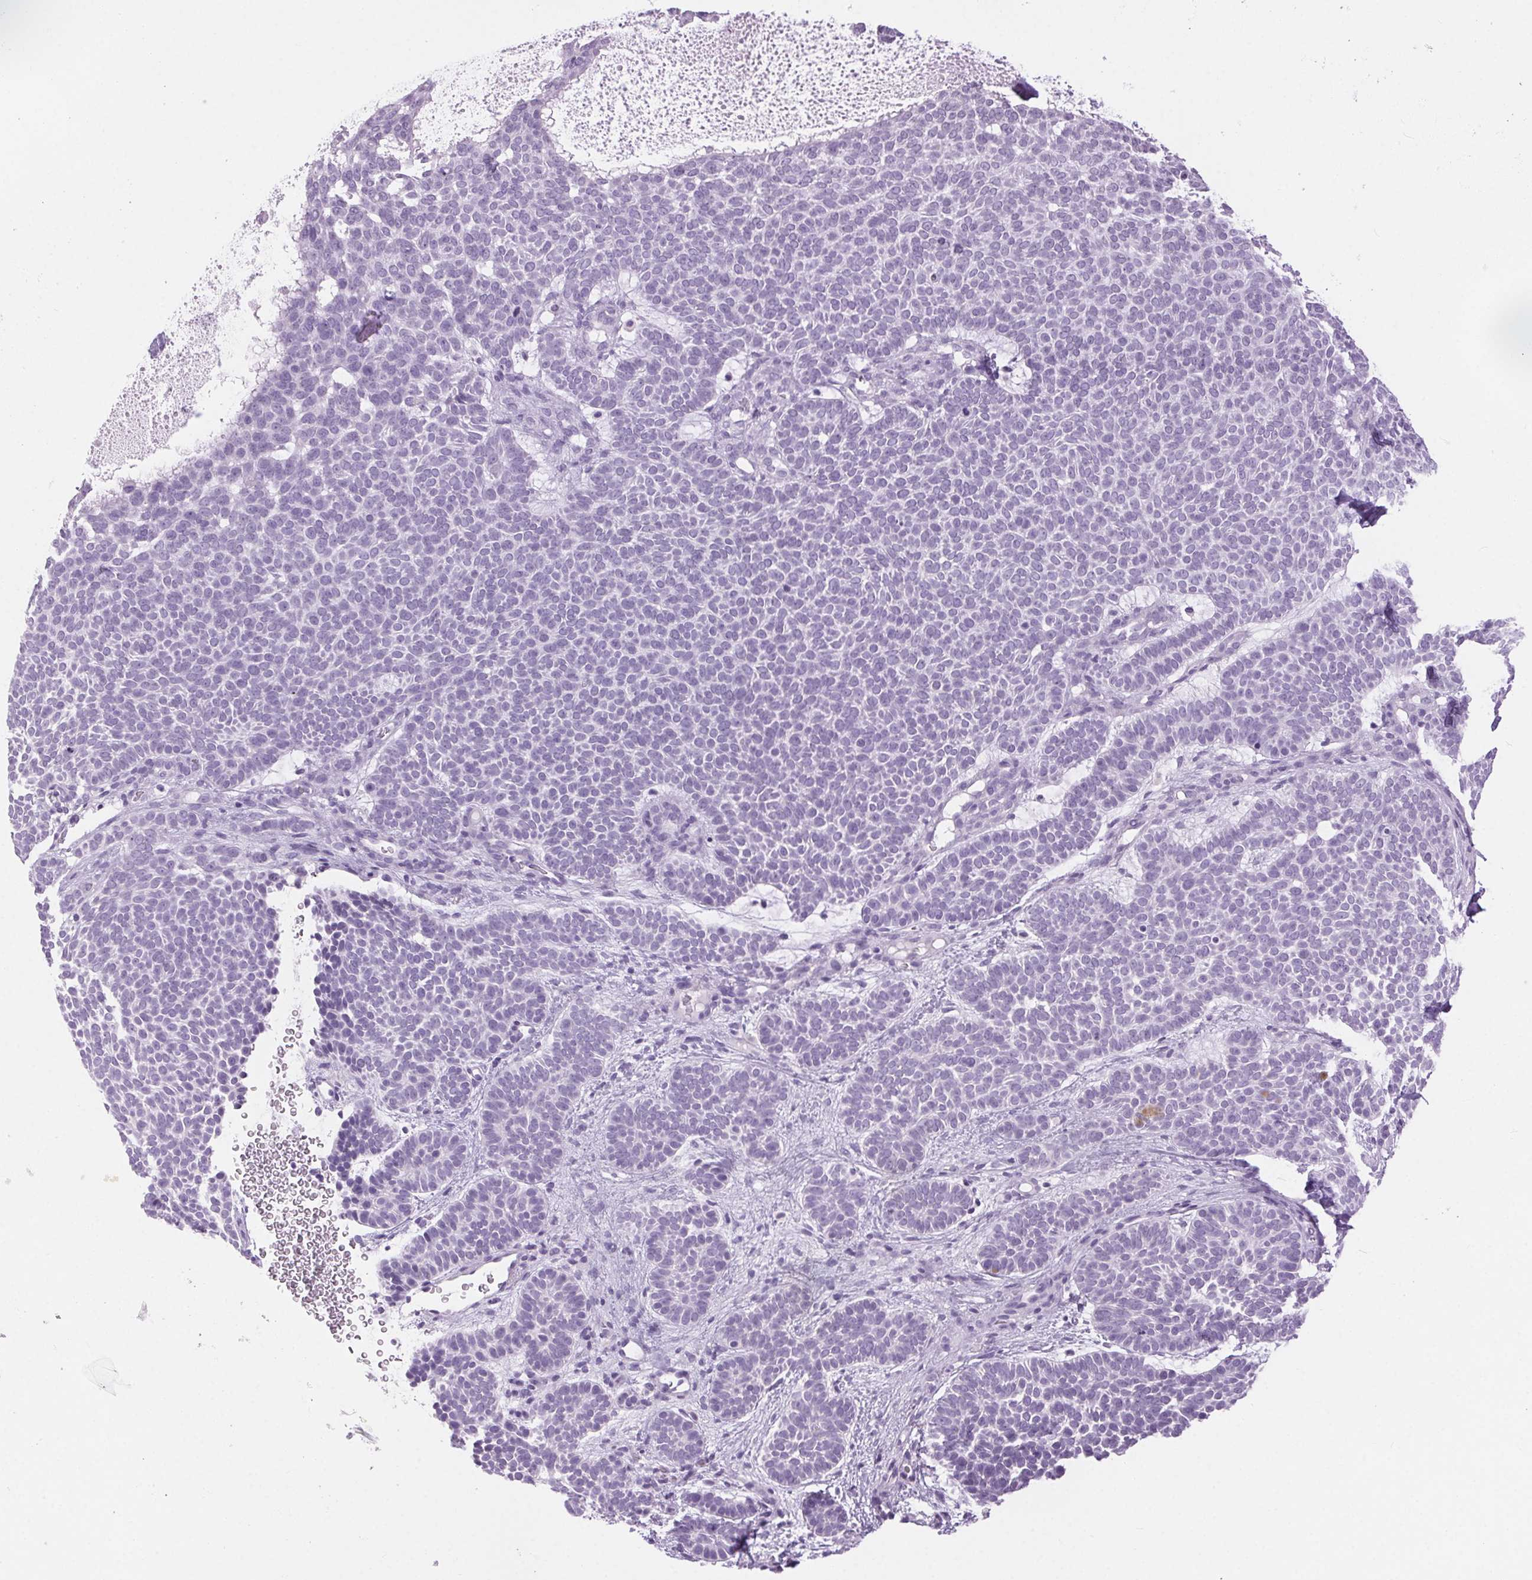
{"staining": {"intensity": "negative", "quantity": "none", "location": "none"}, "tissue": "skin cancer", "cell_type": "Tumor cells", "image_type": "cancer", "snomed": [{"axis": "morphology", "description": "Basal cell carcinoma"}, {"axis": "topography", "description": "Skin"}], "caption": "Immunohistochemical staining of skin cancer (basal cell carcinoma) shows no significant expression in tumor cells.", "gene": "BEND2", "patient": {"sex": "female", "age": 82}}